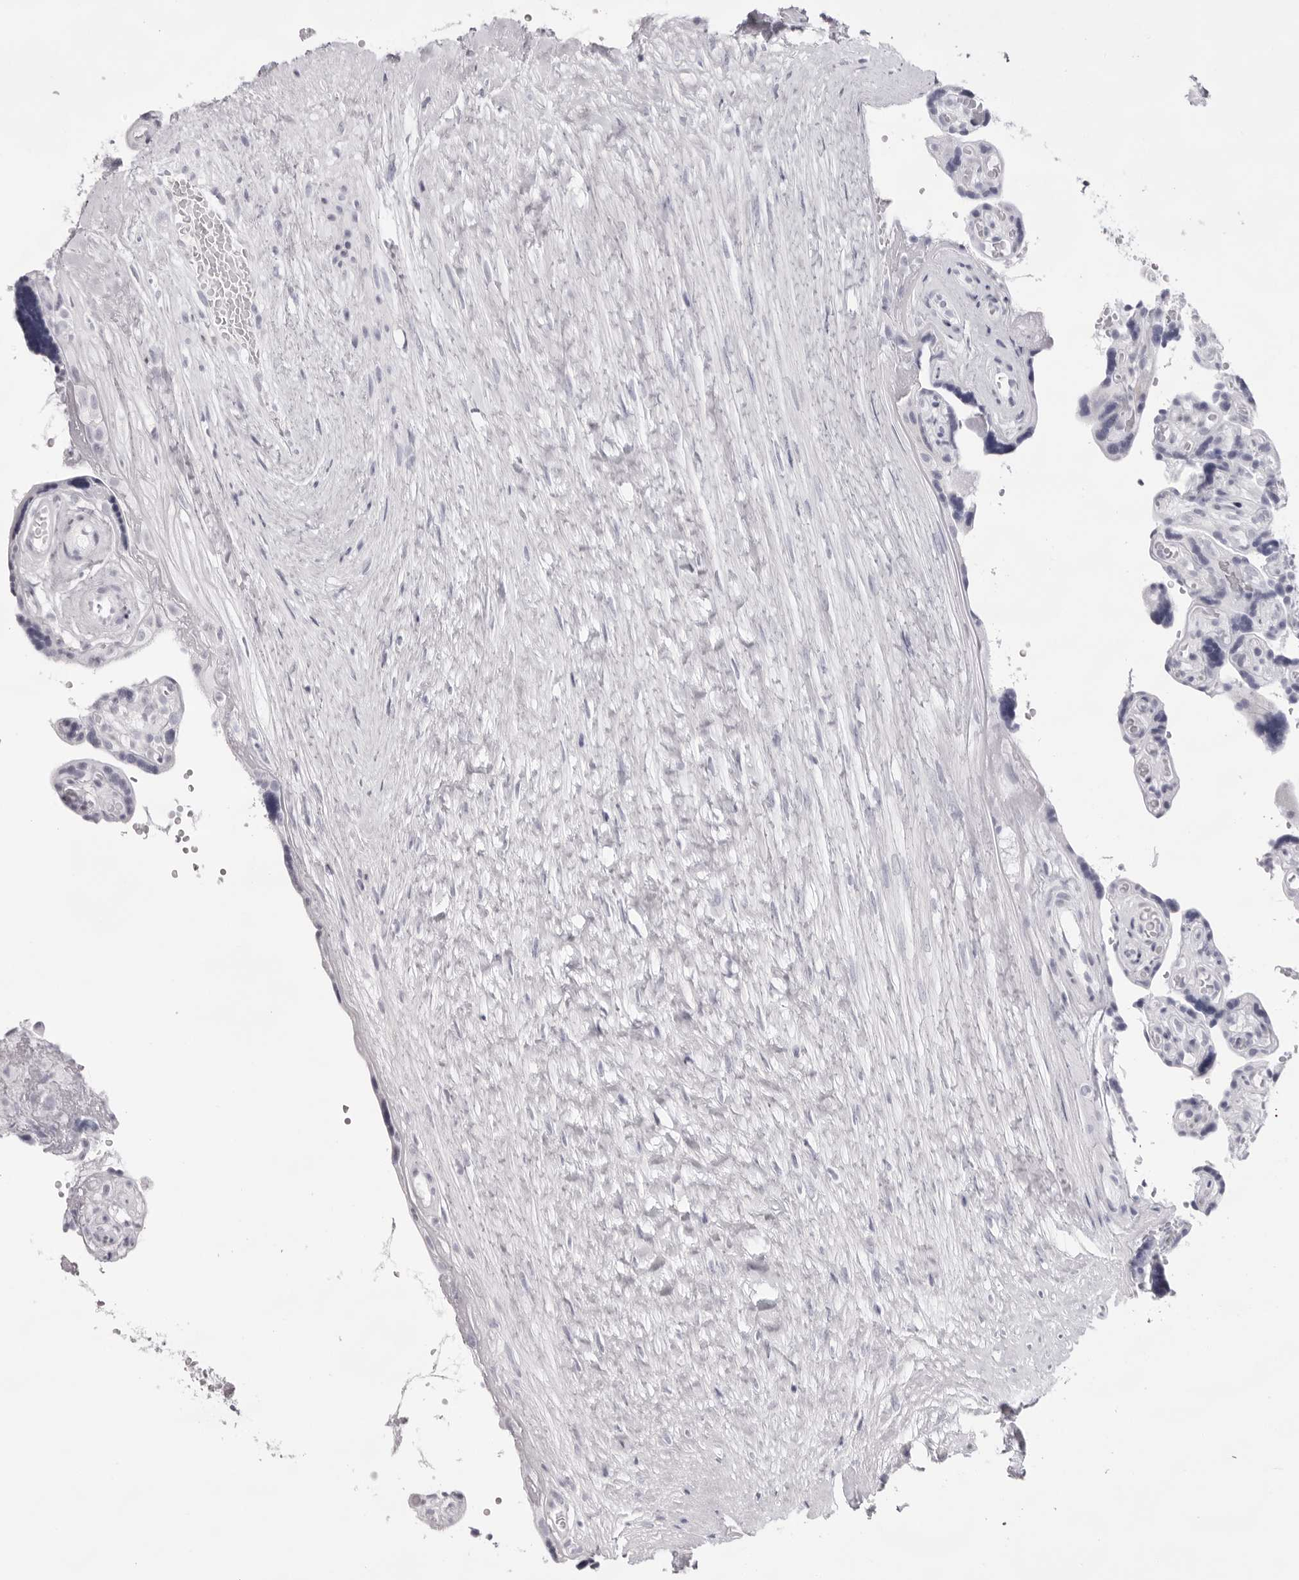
{"staining": {"intensity": "weak", "quantity": "<25%", "location": "cytoplasmic/membranous"}, "tissue": "placenta", "cell_type": "Decidual cells", "image_type": "normal", "snomed": [{"axis": "morphology", "description": "Normal tissue, NOS"}, {"axis": "topography", "description": "Placenta"}], "caption": "Immunohistochemical staining of normal human placenta exhibits no significant expression in decidual cells. Nuclei are stained in blue.", "gene": "SMIM2", "patient": {"sex": "female", "age": 30}}